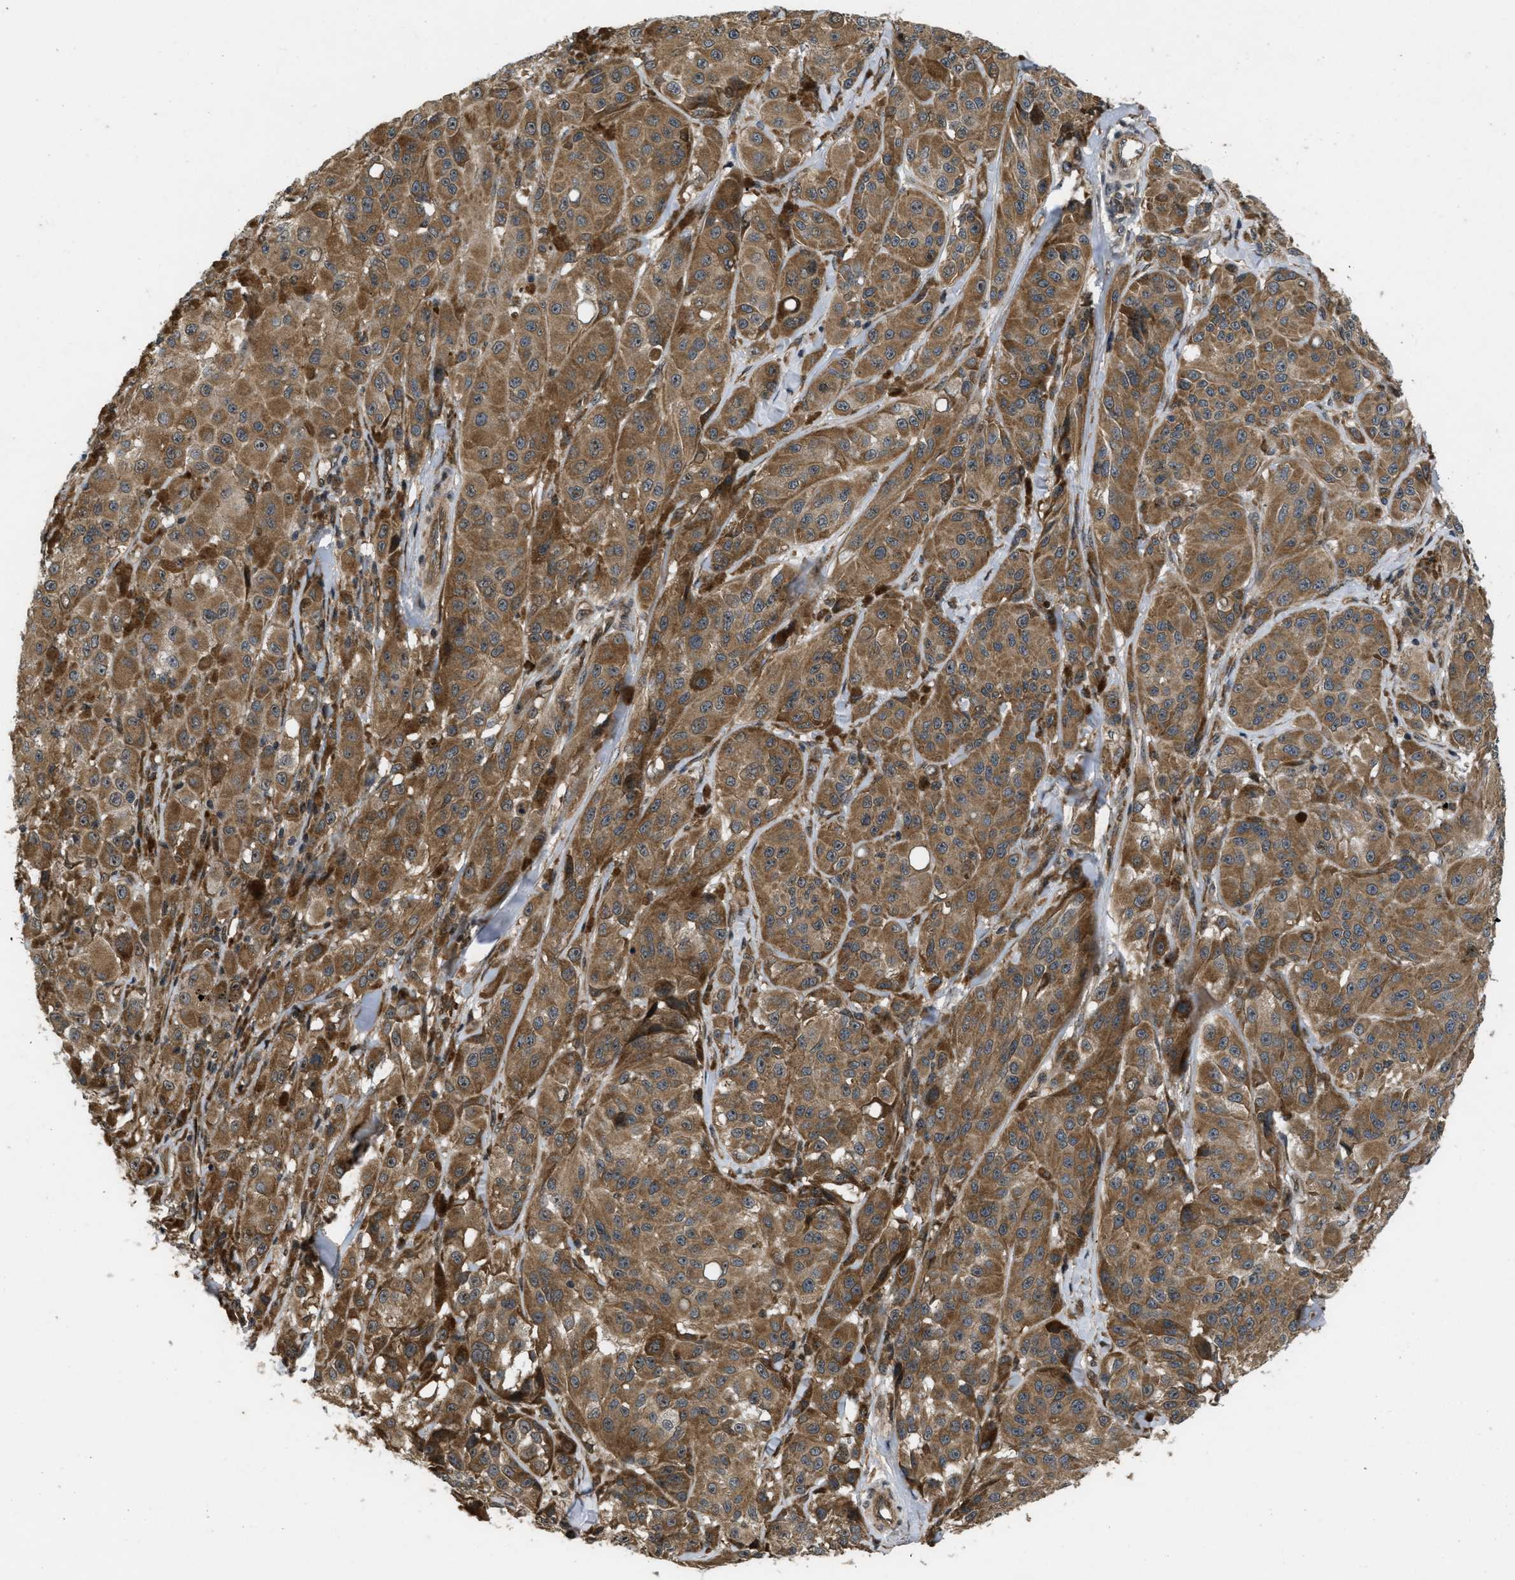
{"staining": {"intensity": "moderate", "quantity": ">75%", "location": "cytoplasmic/membranous"}, "tissue": "melanoma", "cell_type": "Tumor cells", "image_type": "cancer", "snomed": [{"axis": "morphology", "description": "Malignant melanoma, NOS"}, {"axis": "topography", "description": "Skin"}], "caption": "Tumor cells show medium levels of moderate cytoplasmic/membranous staining in about >75% of cells in human malignant melanoma. (brown staining indicates protein expression, while blue staining denotes nuclei).", "gene": "SPTLC1", "patient": {"sex": "male", "age": 84}}